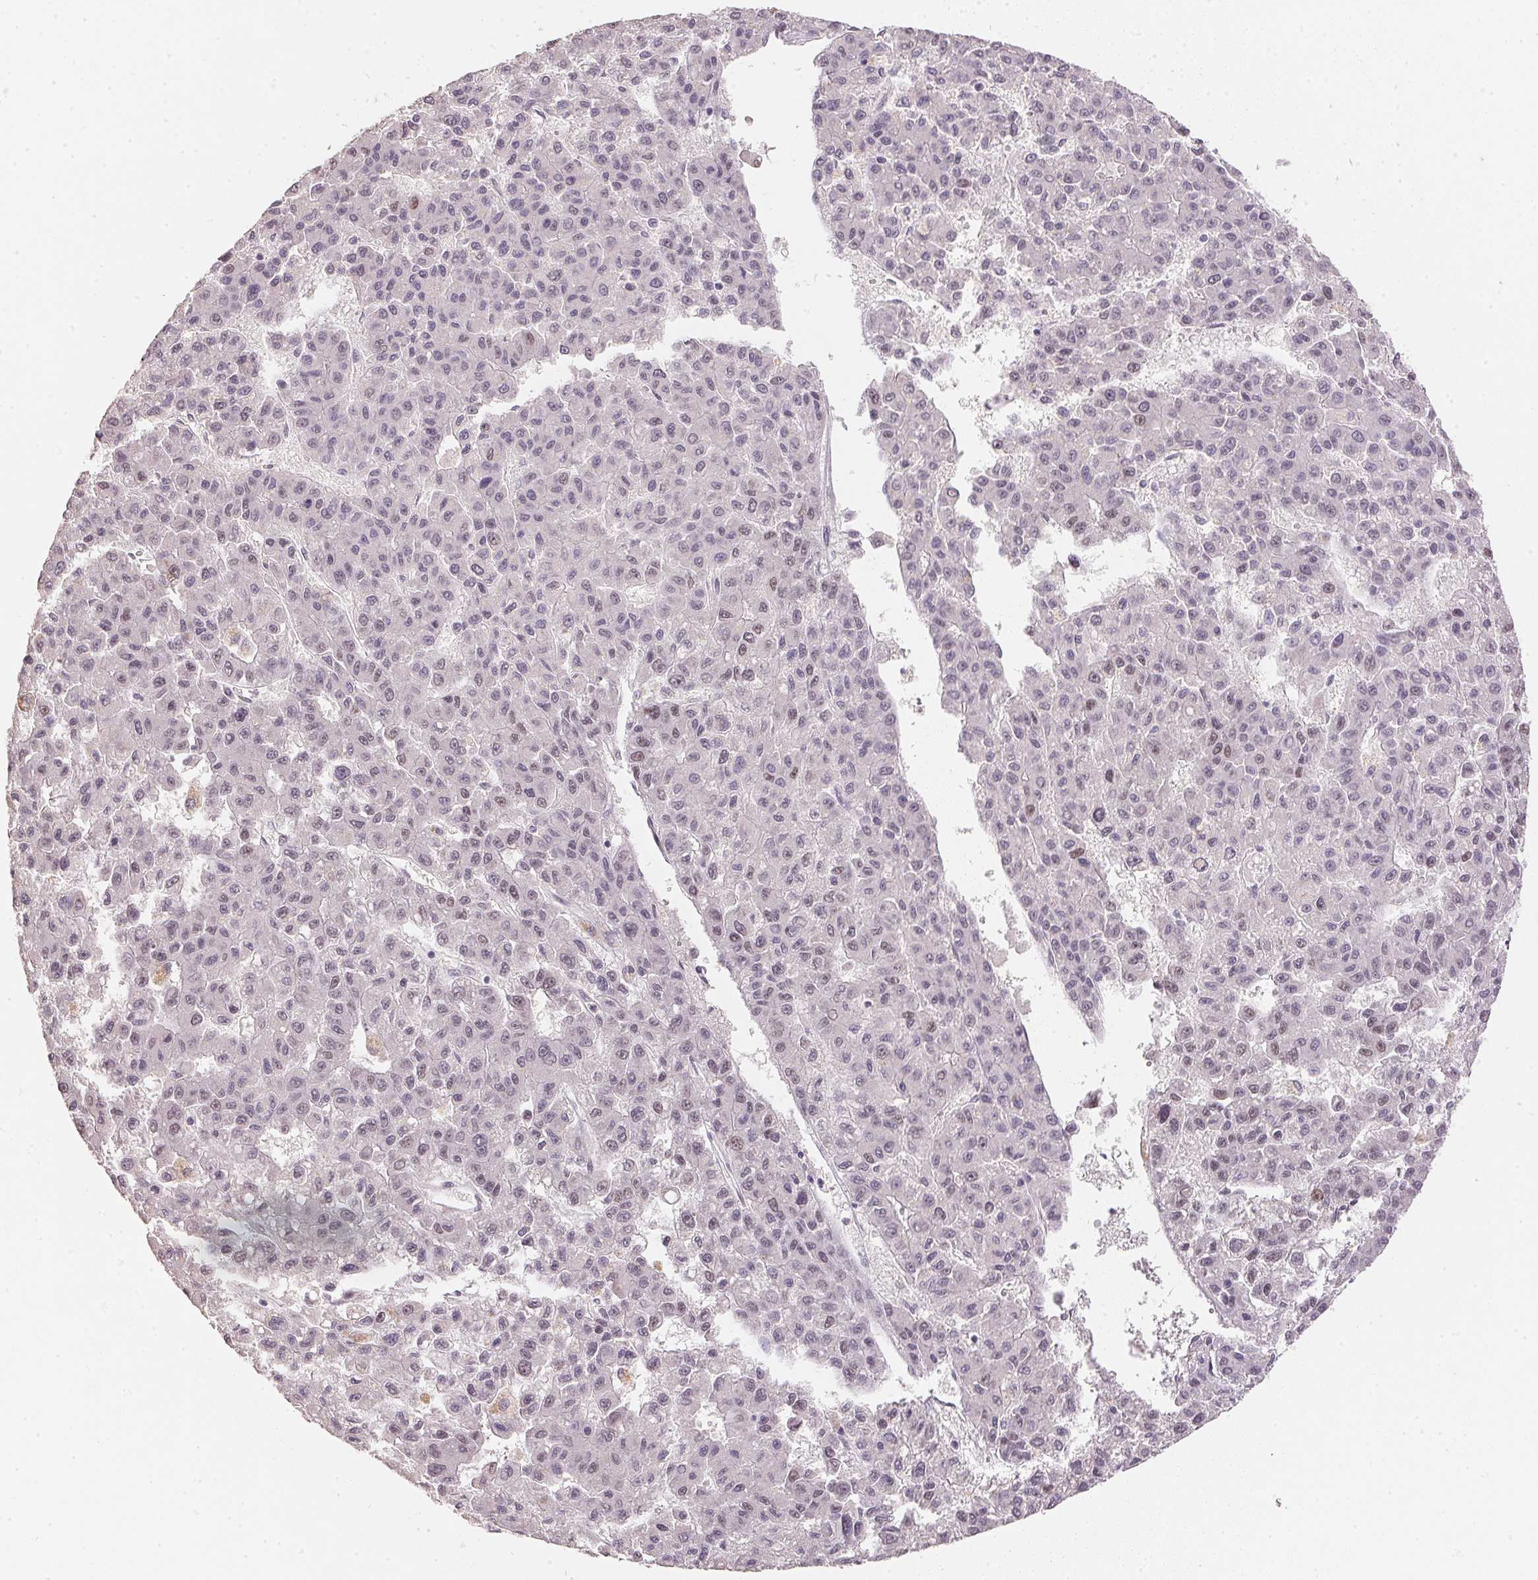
{"staining": {"intensity": "negative", "quantity": "none", "location": "none"}, "tissue": "liver cancer", "cell_type": "Tumor cells", "image_type": "cancer", "snomed": [{"axis": "morphology", "description": "Carcinoma, Hepatocellular, NOS"}, {"axis": "topography", "description": "Liver"}], "caption": "Immunohistochemical staining of liver cancer demonstrates no significant positivity in tumor cells.", "gene": "POLR3G", "patient": {"sex": "male", "age": 70}}